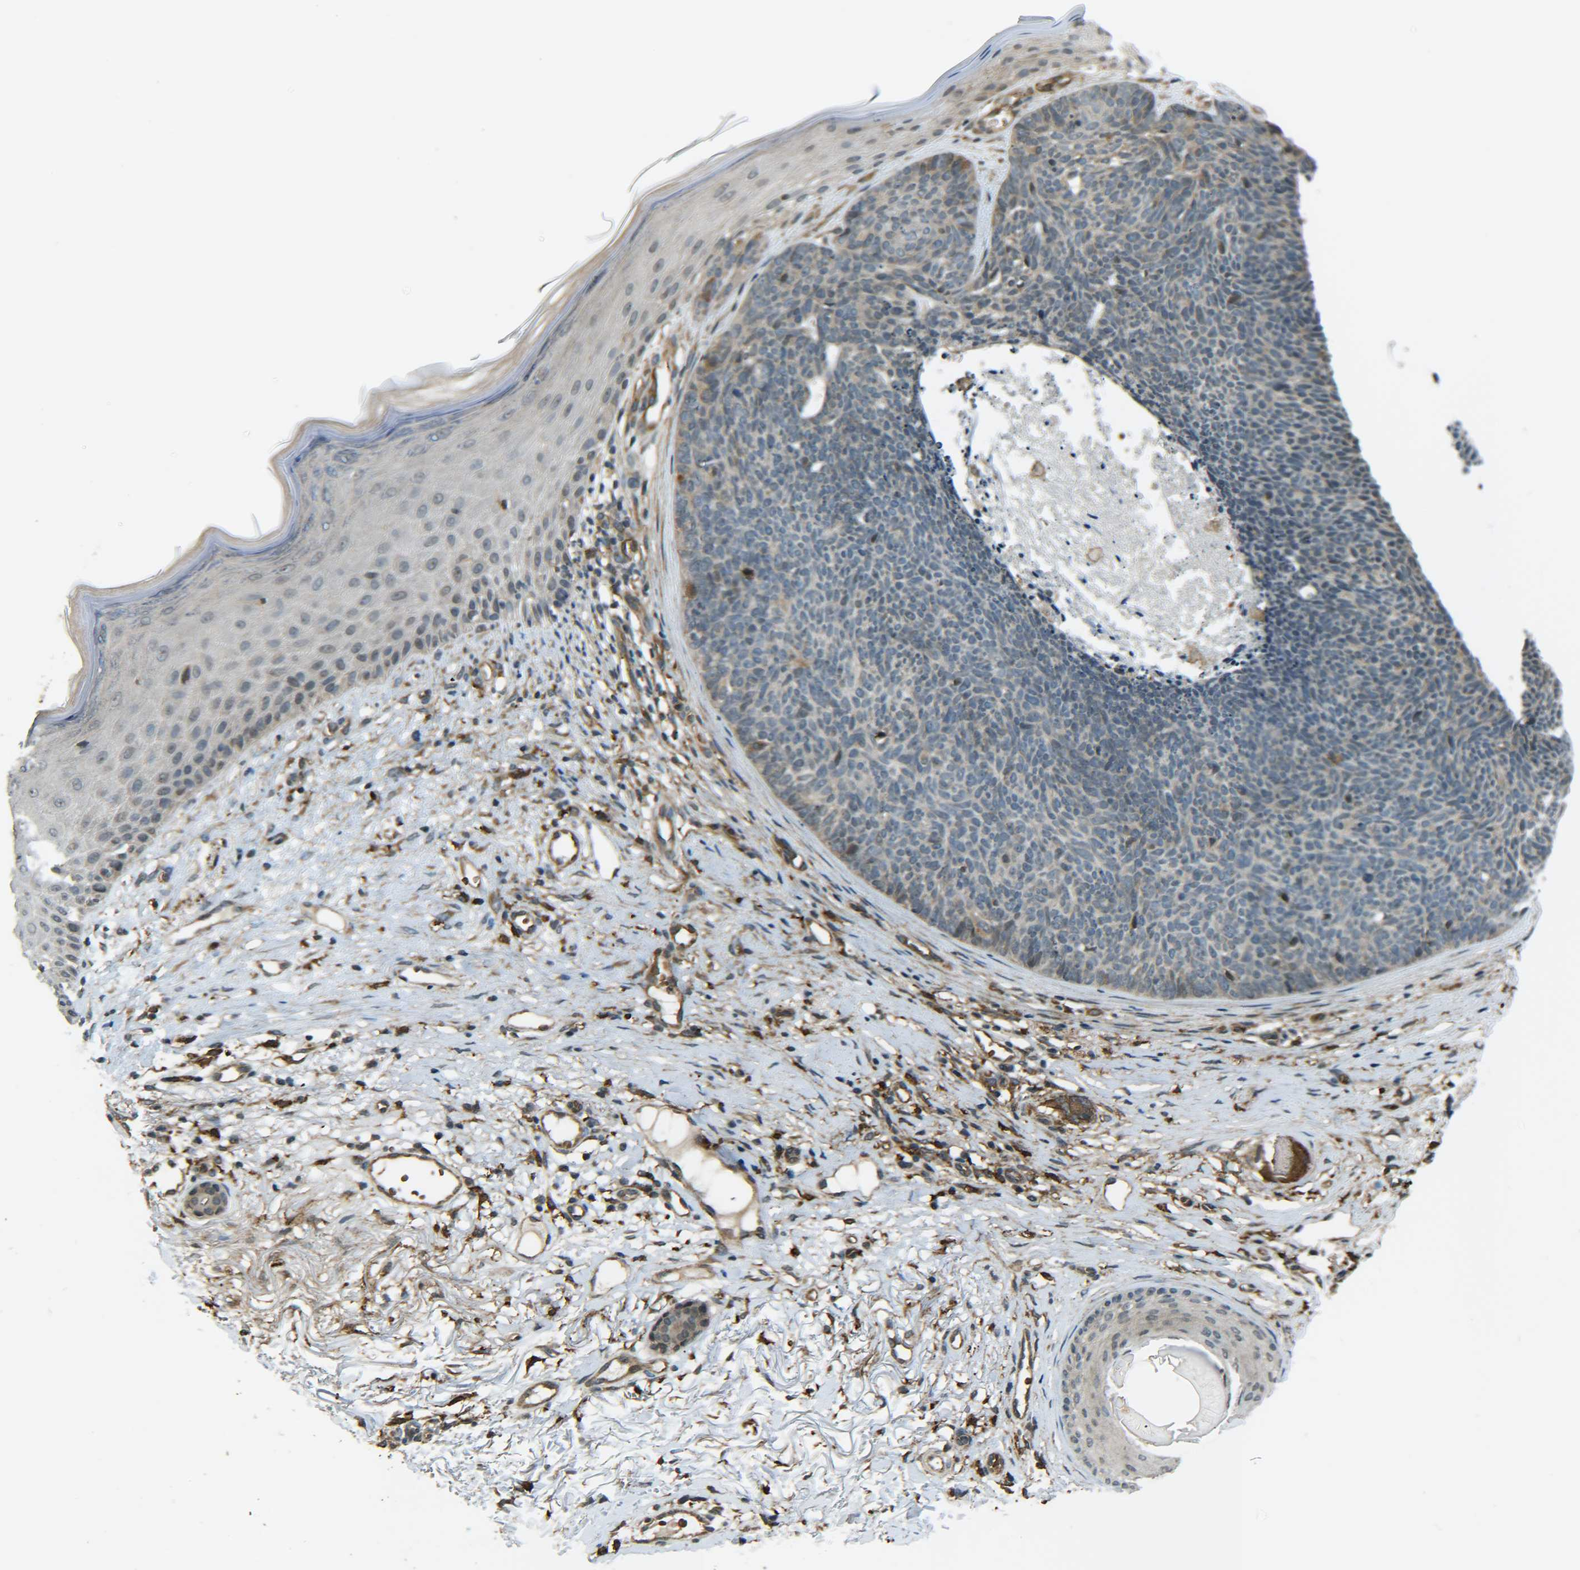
{"staining": {"intensity": "negative", "quantity": "none", "location": "none"}, "tissue": "skin cancer", "cell_type": "Tumor cells", "image_type": "cancer", "snomed": [{"axis": "morphology", "description": "Basal cell carcinoma"}, {"axis": "topography", "description": "Skin"}], "caption": "DAB (3,3'-diaminobenzidine) immunohistochemical staining of basal cell carcinoma (skin) demonstrates no significant expression in tumor cells.", "gene": "DAB2", "patient": {"sex": "female", "age": 70}}